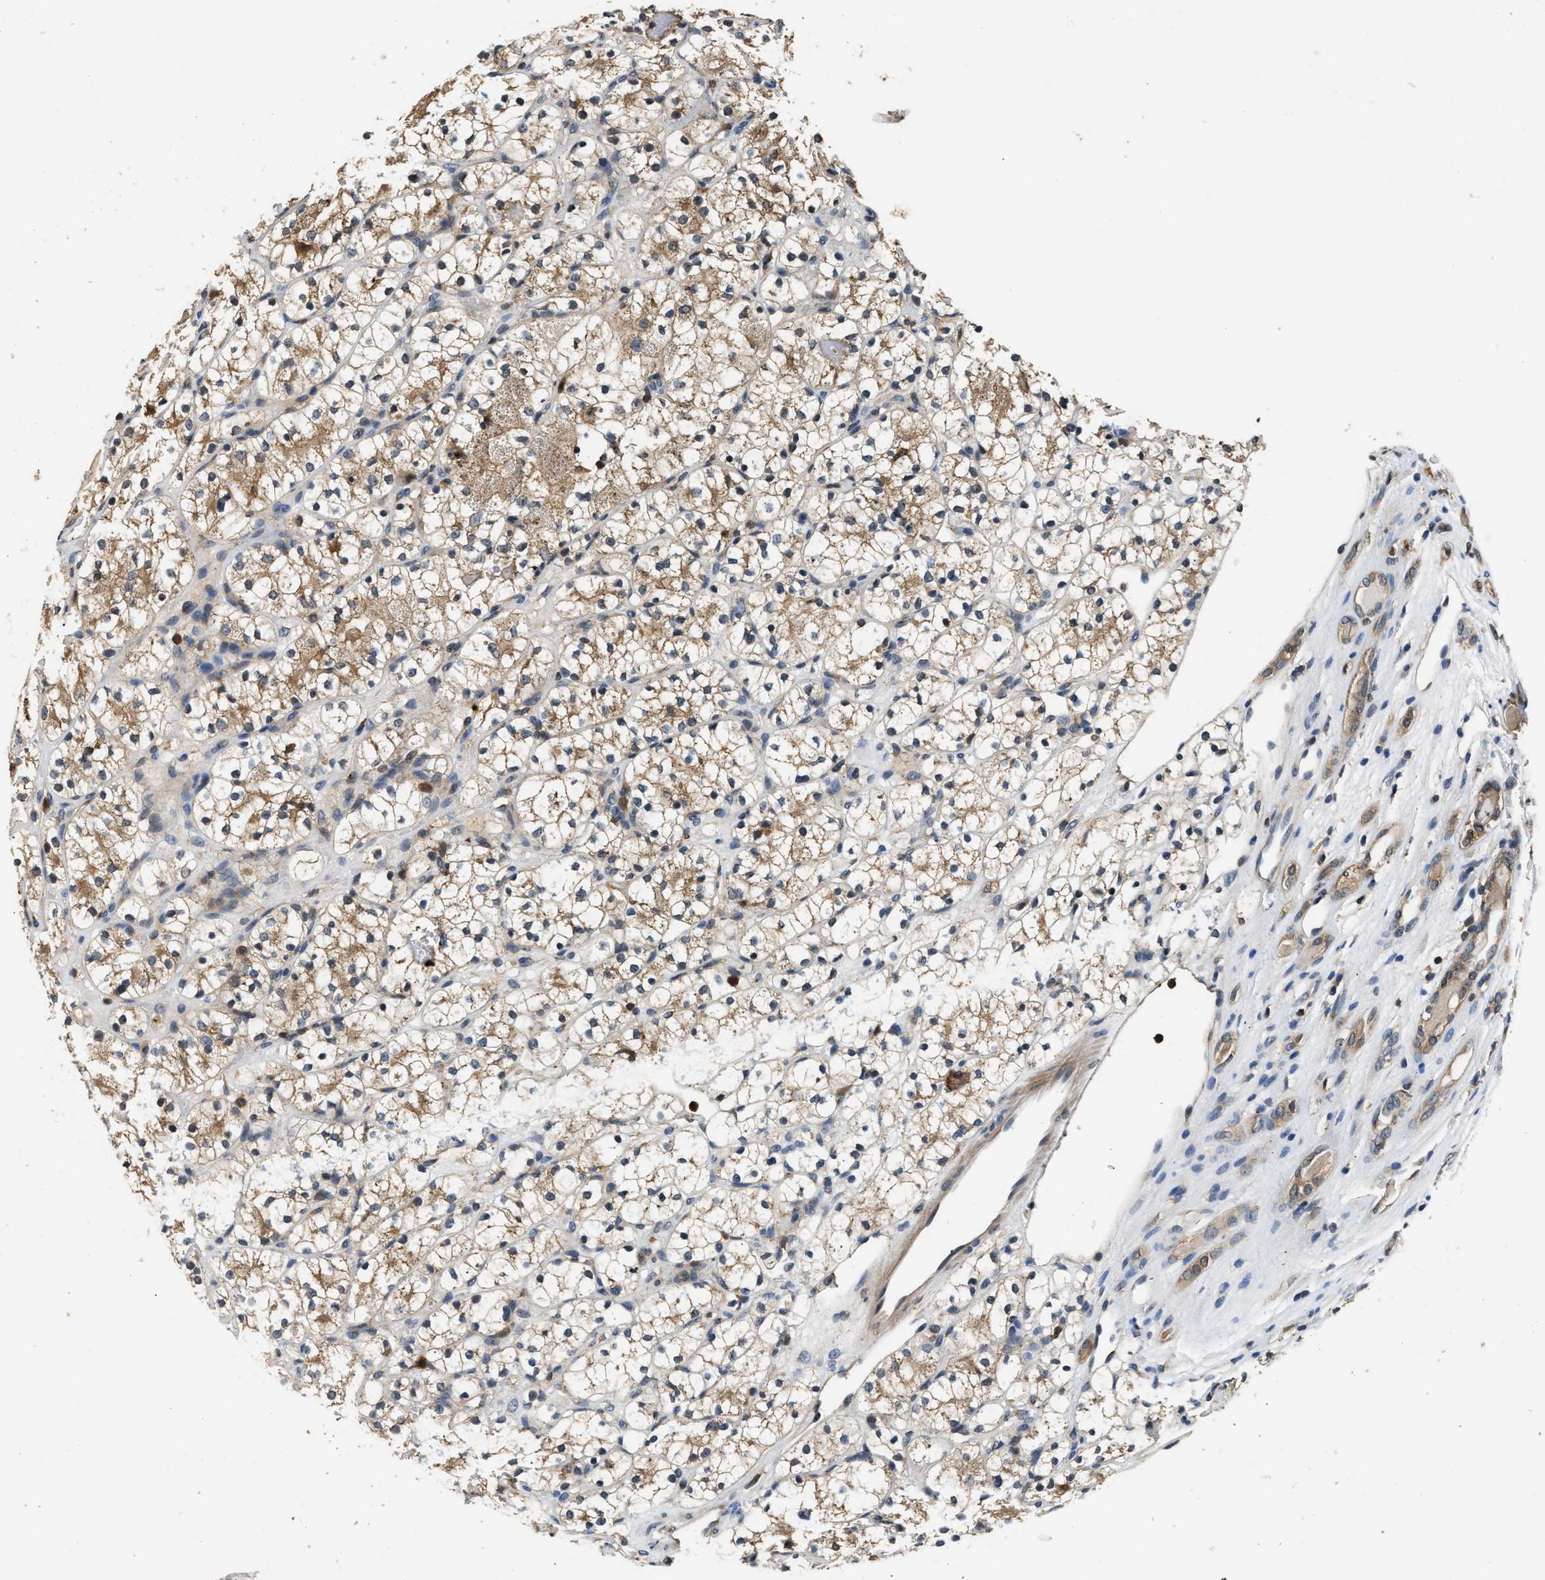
{"staining": {"intensity": "moderate", "quantity": "25%-75%", "location": "cytoplasmic/membranous"}, "tissue": "renal cancer", "cell_type": "Tumor cells", "image_type": "cancer", "snomed": [{"axis": "morphology", "description": "Adenocarcinoma, NOS"}, {"axis": "topography", "description": "Kidney"}], "caption": "This is an image of IHC staining of adenocarcinoma (renal), which shows moderate staining in the cytoplasmic/membranous of tumor cells.", "gene": "CHUK", "patient": {"sex": "female", "age": 60}}